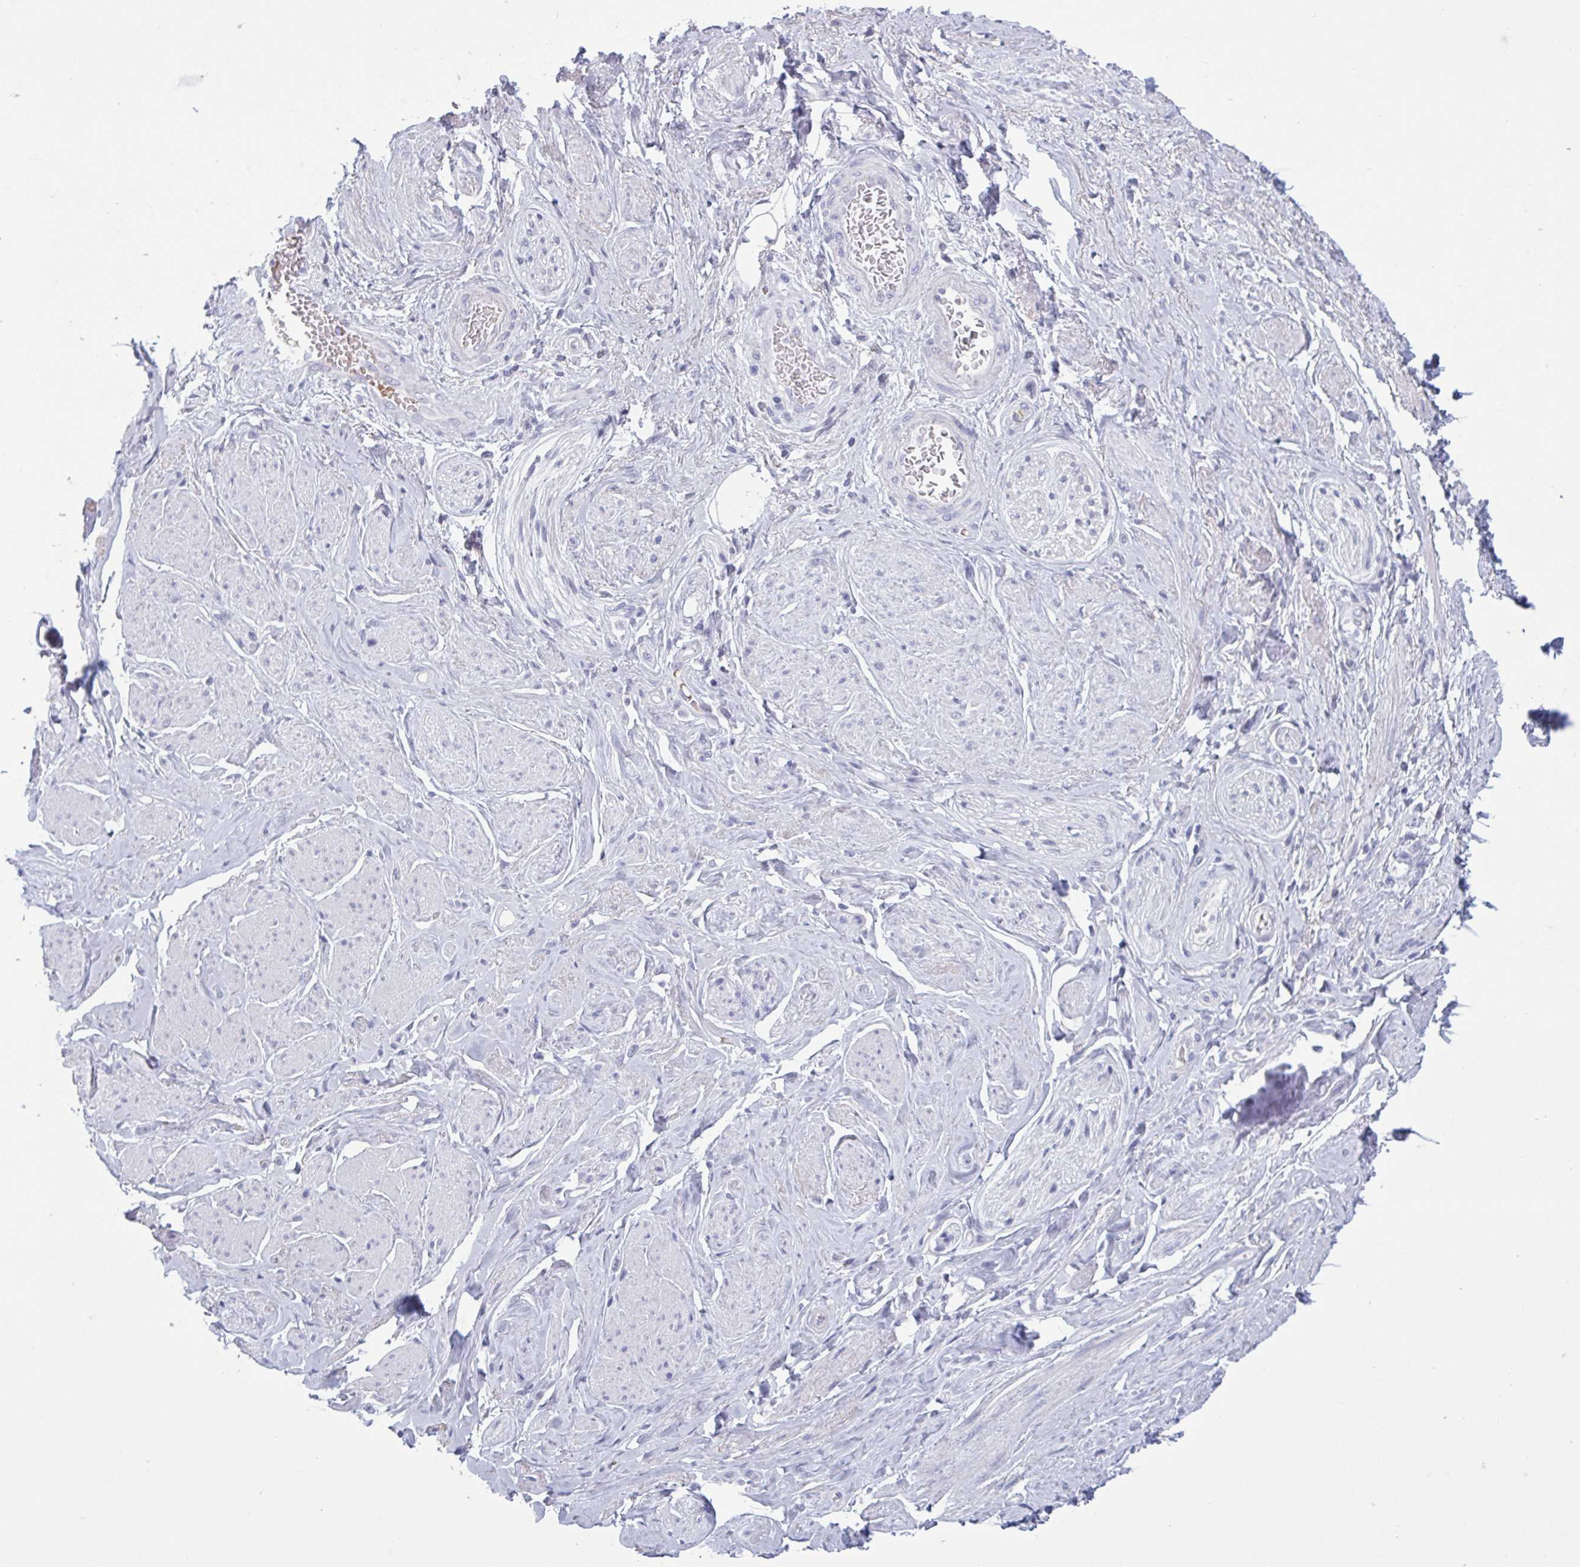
{"staining": {"intensity": "negative", "quantity": "none", "location": "none"}, "tissue": "soft tissue", "cell_type": "Fibroblasts", "image_type": "normal", "snomed": [{"axis": "morphology", "description": "Normal tissue, NOS"}, {"axis": "topography", "description": "Vagina"}, {"axis": "topography", "description": "Peripheral nerve tissue"}], "caption": "The immunohistochemistry histopathology image has no significant expression in fibroblasts of soft tissue. (DAB (3,3'-diaminobenzidine) immunohistochemistry (IHC) with hematoxylin counter stain).", "gene": "HSD11B2", "patient": {"sex": "female", "age": 71}}